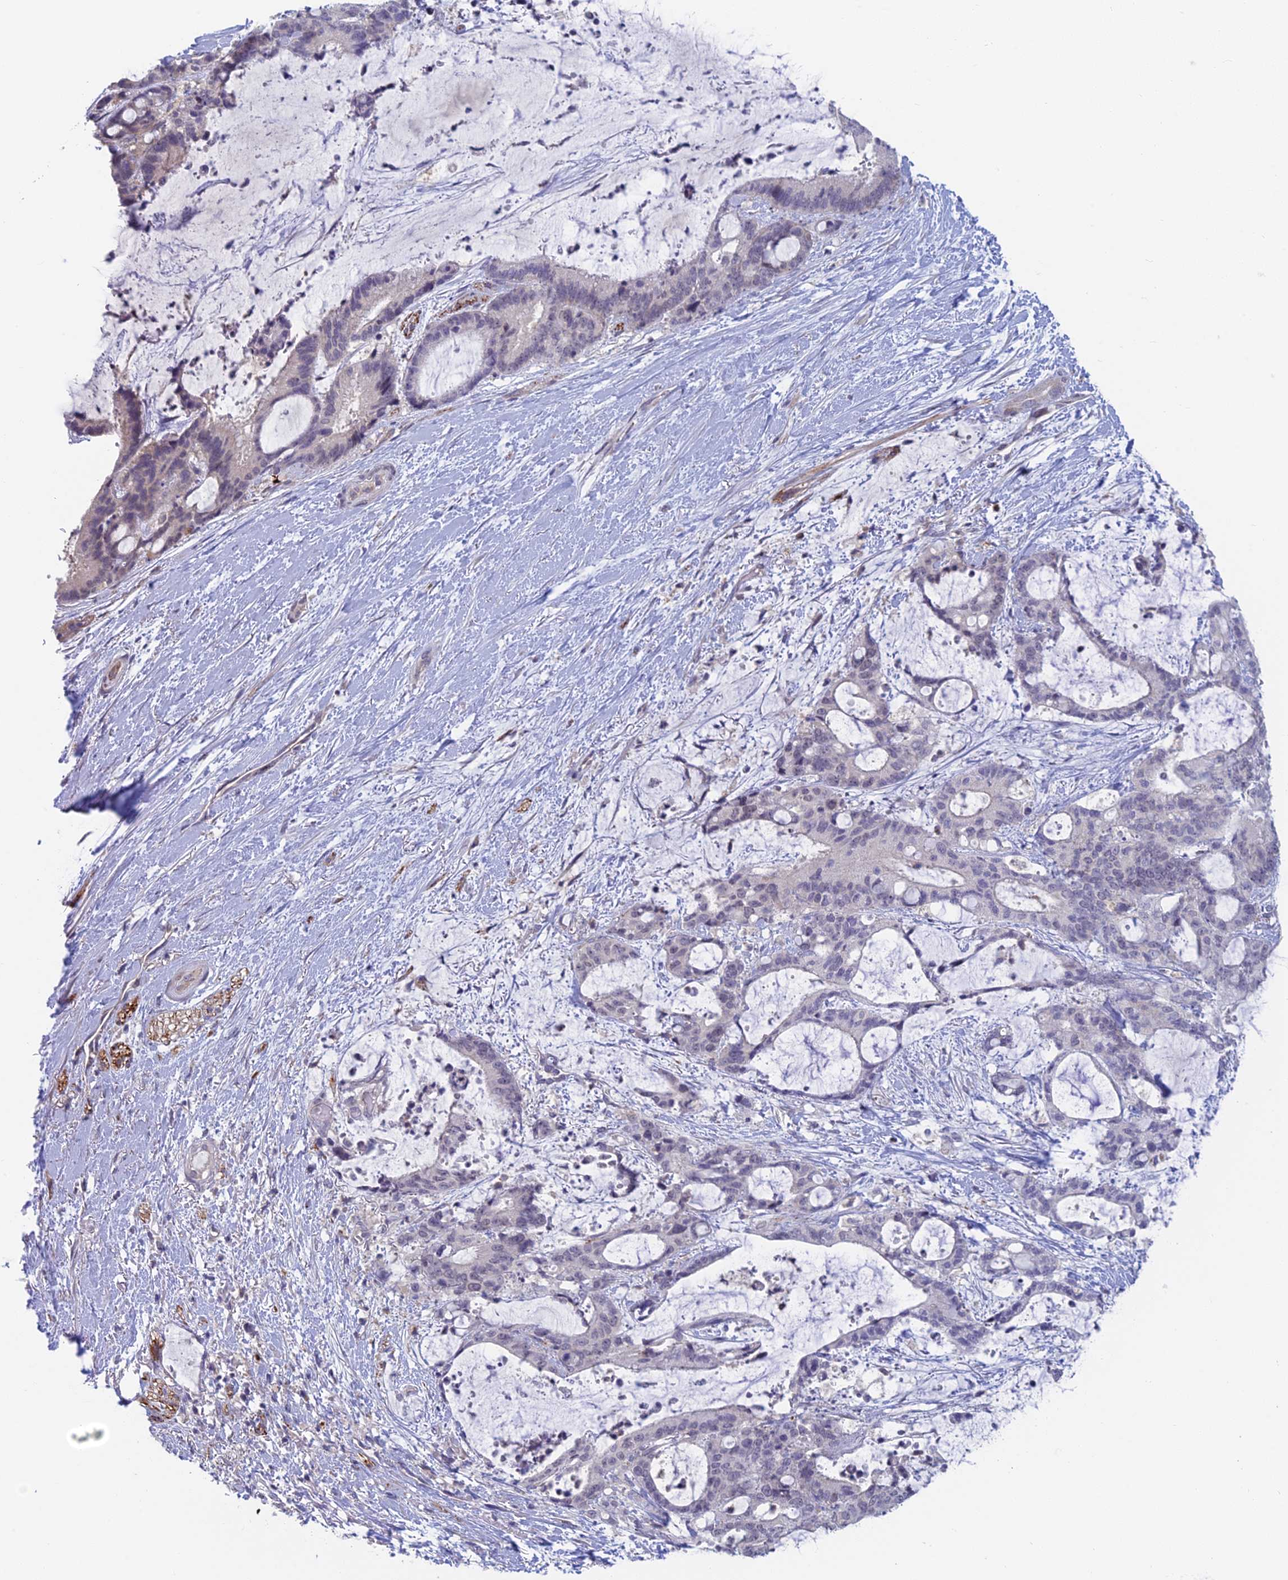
{"staining": {"intensity": "negative", "quantity": "none", "location": "none"}, "tissue": "liver cancer", "cell_type": "Tumor cells", "image_type": "cancer", "snomed": [{"axis": "morphology", "description": "Normal tissue, NOS"}, {"axis": "morphology", "description": "Cholangiocarcinoma"}, {"axis": "topography", "description": "Liver"}, {"axis": "topography", "description": "Peripheral nerve tissue"}], "caption": "DAB (3,3'-diaminobenzidine) immunohistochemical staining of human cholangiocarcinoma (liver) exhibits no significant positivity in tumor cells.", "gene": "PPP1R26", "patient": {"sex": "female", "age": 73}}